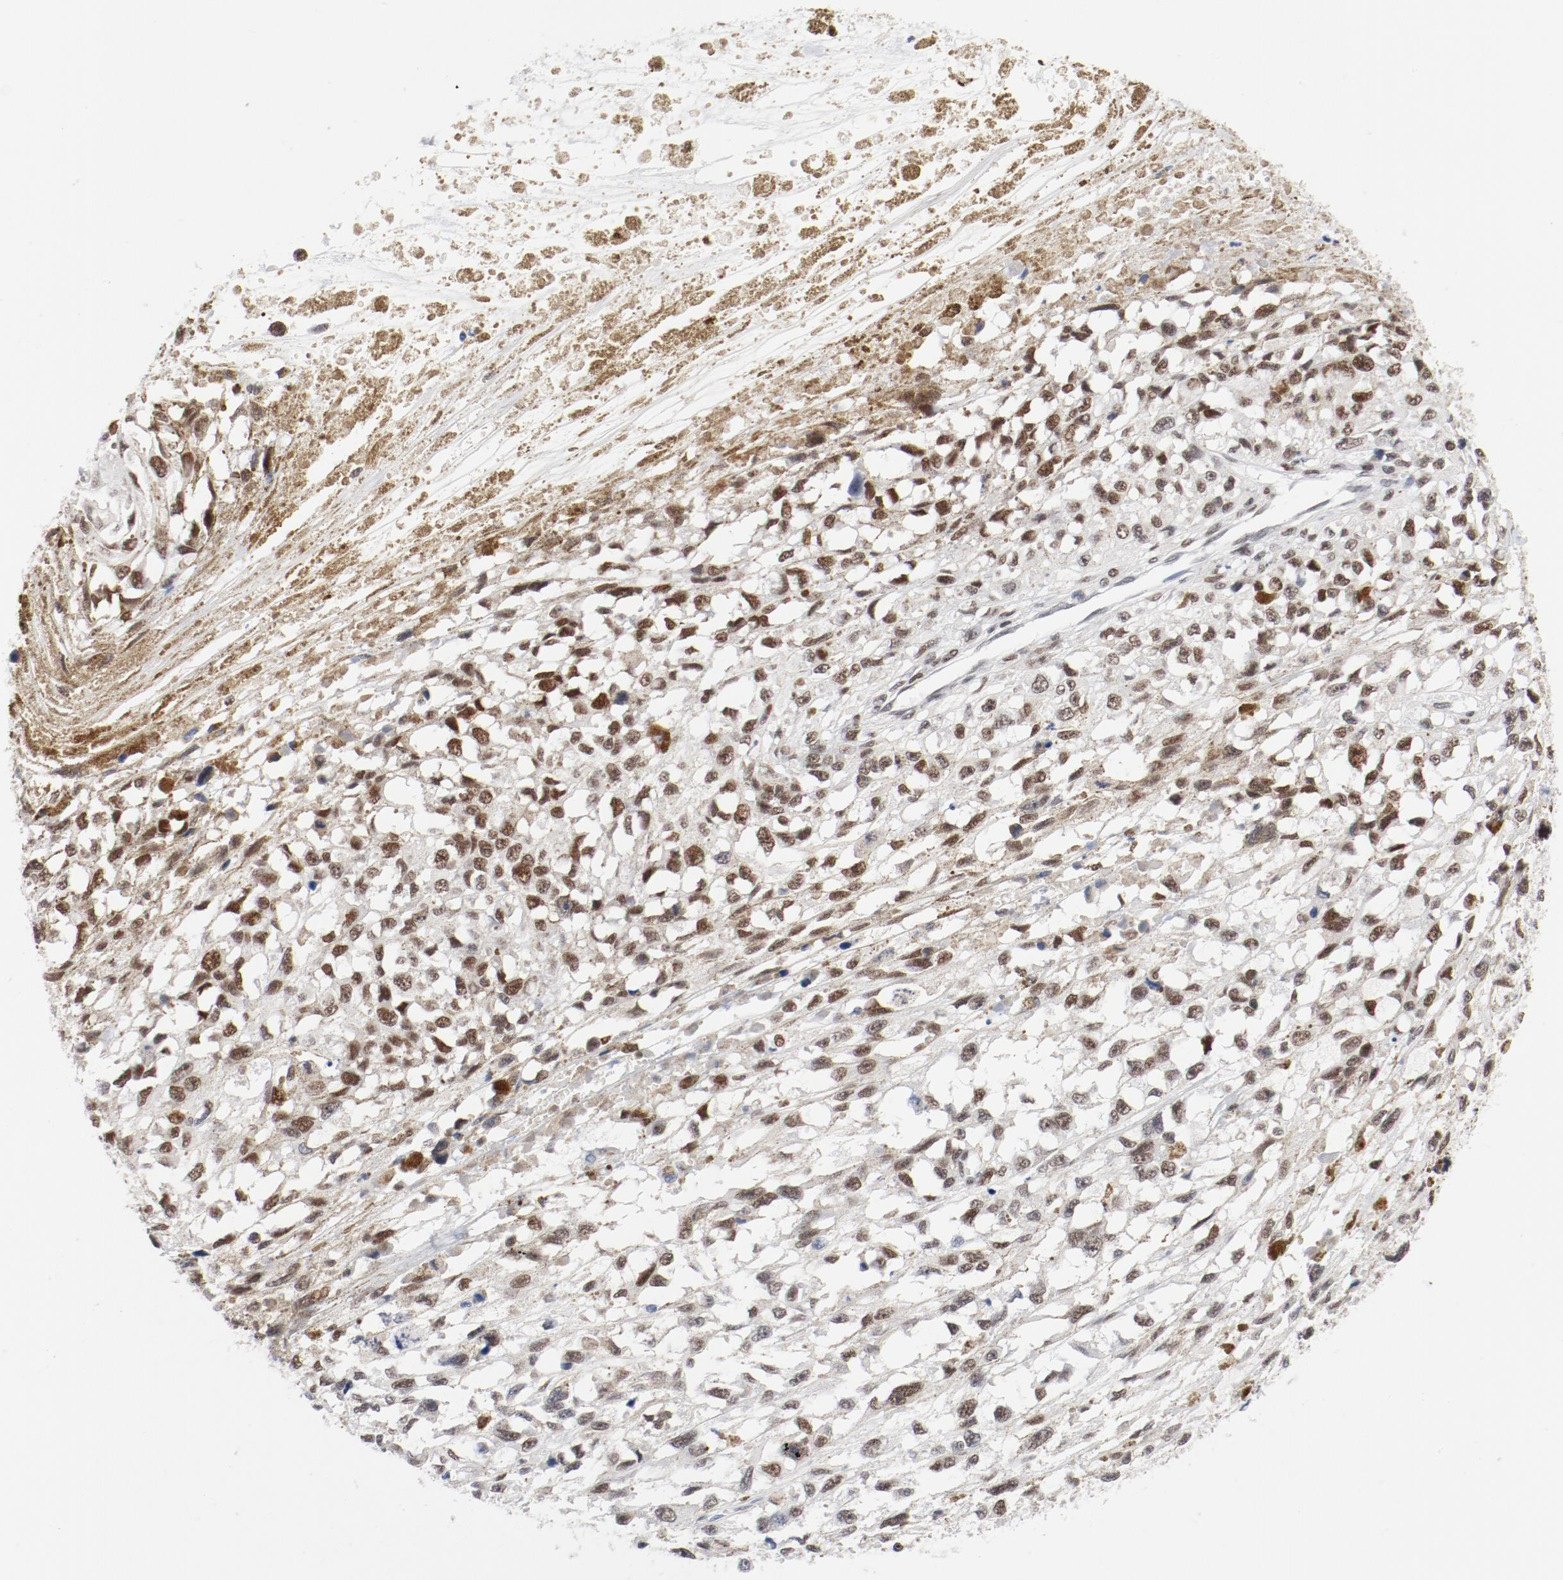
{"staining": {"intensity": "strong", "quantity": ">75%", "location": "nuclear"}, "tissue": "melanoma", "cell_type": "Tumor cells", "image_type": "cancer", "snomed": [{"axis": "morphology", "description": "Malignant melanoma, Metastatic site"}, {"axis": "topography", "description": "Lymph node"}], "caption": "Melanoma stained with IHC demonstrates strong nuclear positivity in about >75% of tumor cells.", "gene": "ARNT", "patient": {"sex": "male", "age": 59}}